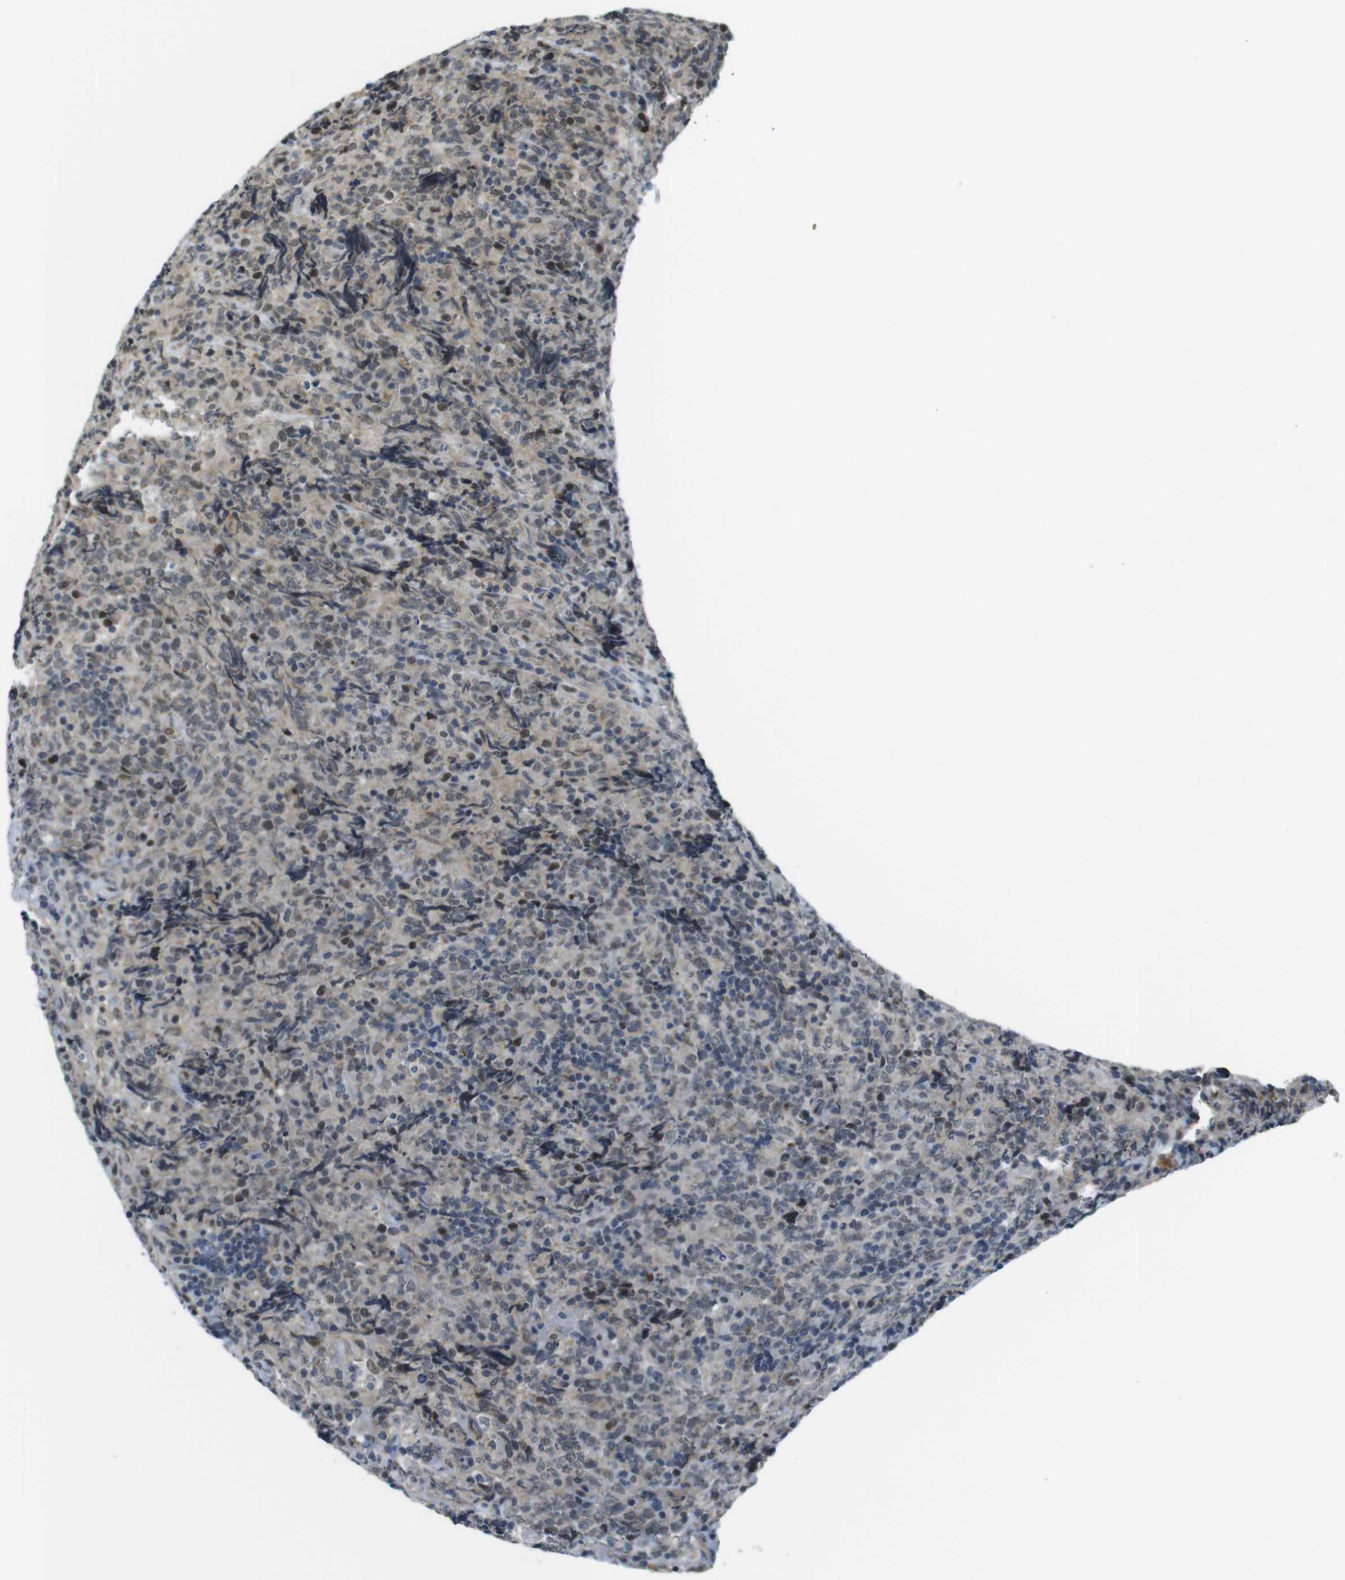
{"staining": {"intensity": "weak", "quantity": "25%-75%", "location": "nuclear"}, "tissue": "lymphoma", "cell_type": "Tumor cells", "image_type": "cancer", "snomed": [{"axis": "morphology", "description": "Malignant lymphoma, non-Hodgkin's type, High grade"}, {"axis": "topography", "description": "Tonsil"}], "caption": "High-grade malignant lymphoma, non-Hodgkin's type was stained to show a protein in brown. There is low levels of weak nuclear staining in approximately 25%-75% of tumor cells.", "gene": "USP7", "patient": {"sex": "female", "age": 36}}